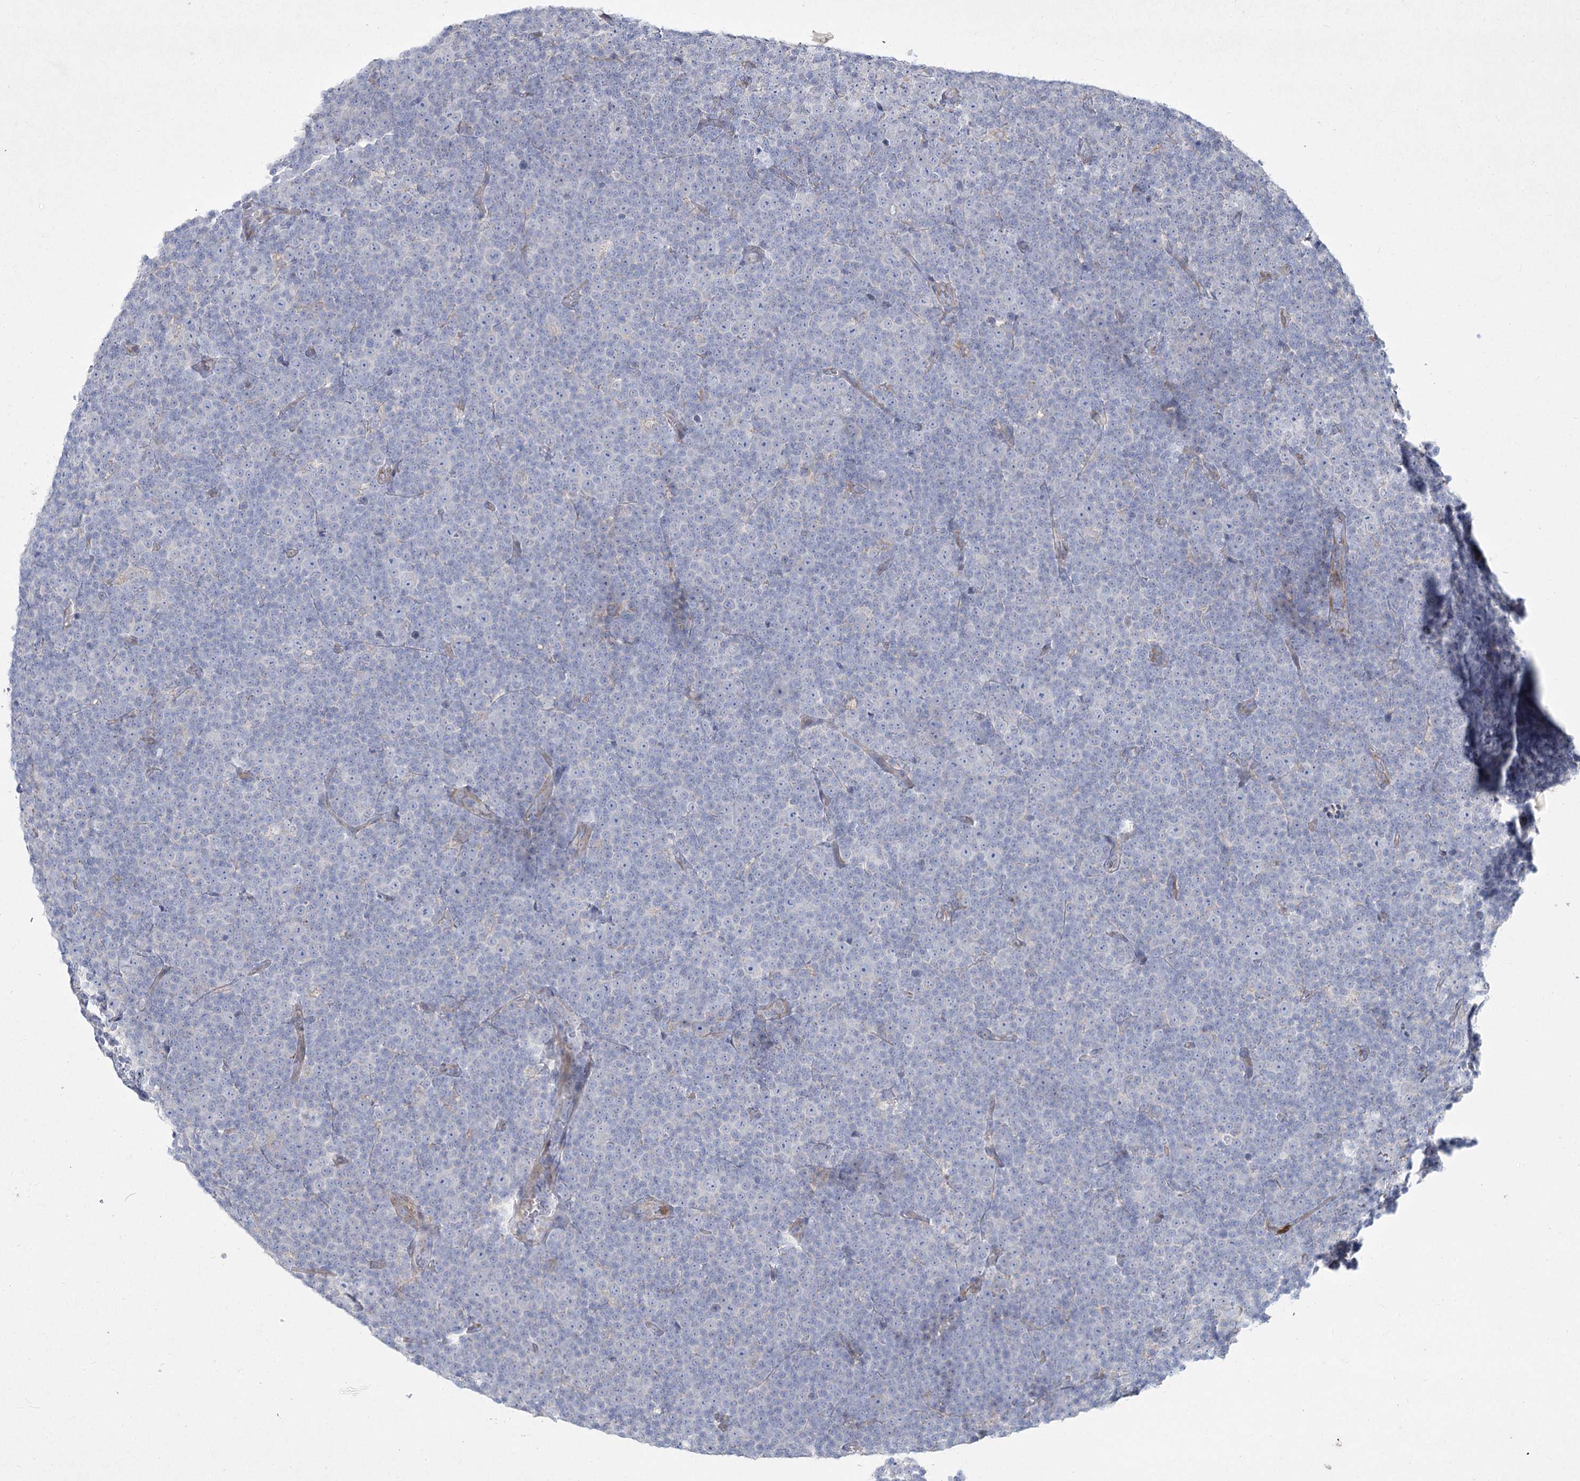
{"staining": {"intensity": "negative", "quantity": "none", "location": "none"}, "tissue": "lymphoma", "cell_type": "Tumor cells", "image_type": "cancer", "snomed": [{"axis": "morphology", "description": "Malignant lymphoma, non-Hodgkin's type, Low grade"}, {"axis": "topography", "description": "Lymph node"}], "caption": "Immunohistochemical staining of lymphoma demonstrates no significant expression in tumor cells.", "gene": "NIPAL4", "patient": {"sex": "female", "age": 67}}